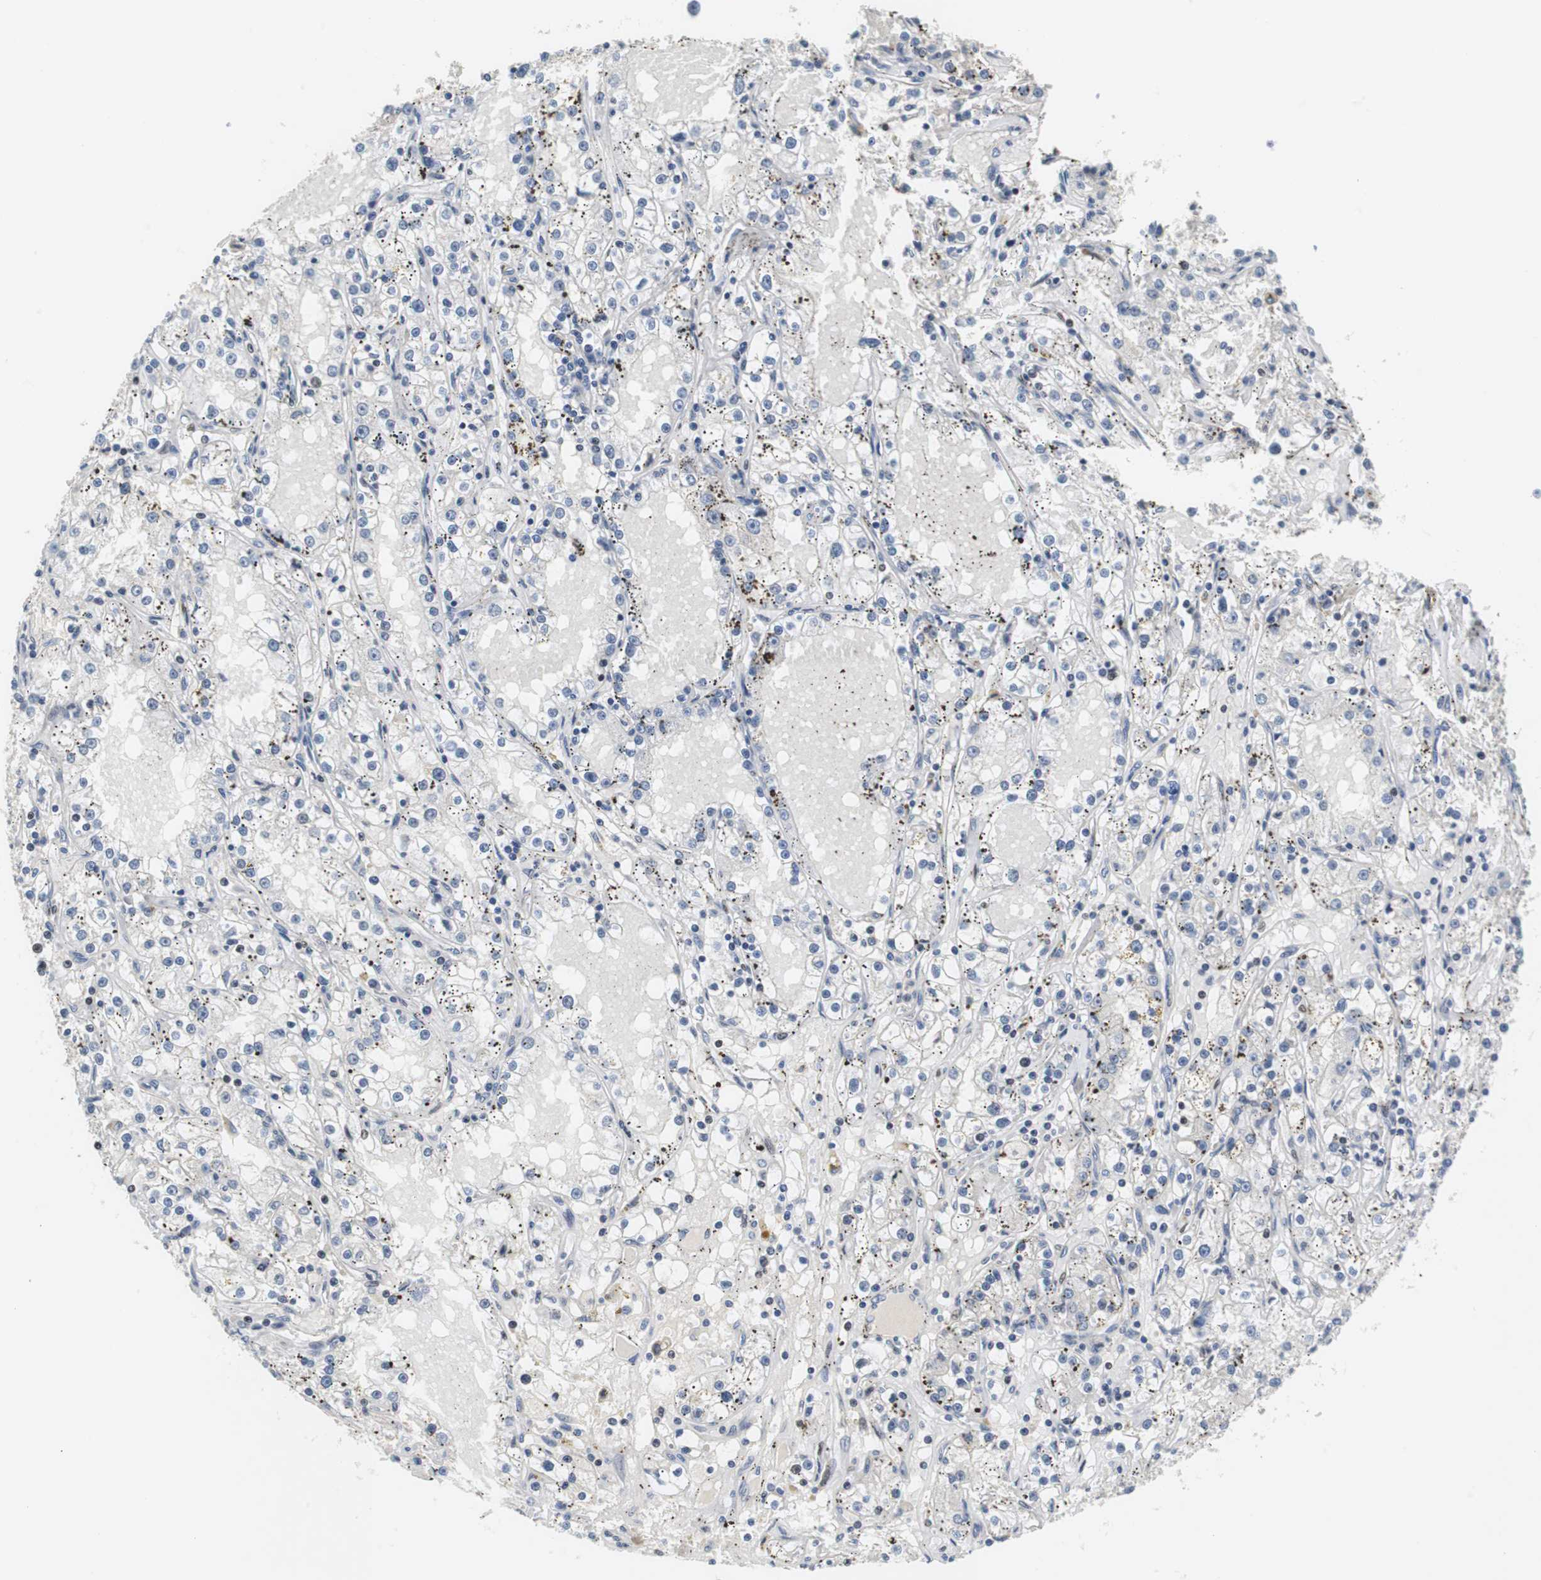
{"staining": {"intensity": "weak", "quantity": "<25%", "location": "nuclear"}, "tissue": "renal cancer", "cell_type": "Tumor cells", "image_type": "cancer", "snomed": [{"axis": "morphology", "description": "Adenocarcinoma, NOS"}, {"axis": "topography", "description": "Kidney"}], "caption": "This is an immunohistochemistry histopathology image of human adenocarcinoma (renal). There is no positivity in tumor cells.", "gene": "MAP2K4", "patient": {"sex": "male", "age": 56}}